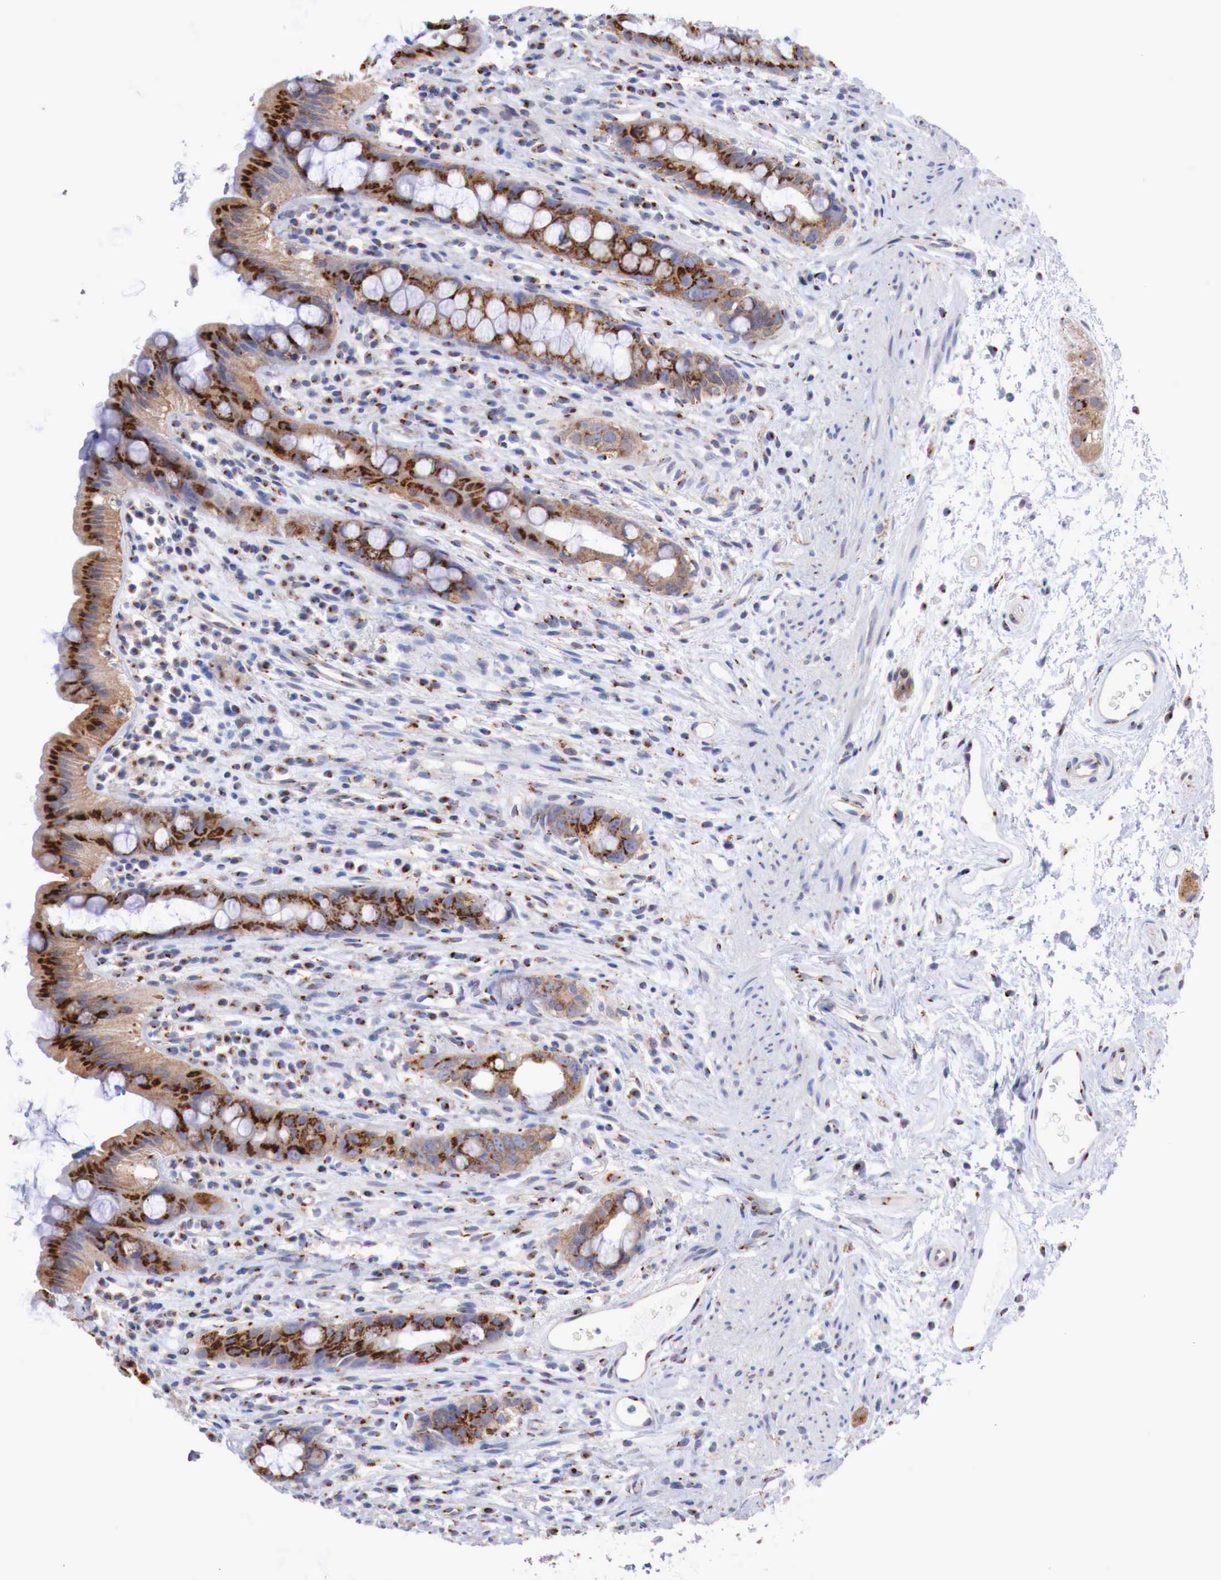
{"staining": {"intensity": "strong", "quantity": ">75%", "location": "cytoplasmic/membranous"}, "tissue": "rectum", "cell_type": "Glandular cells", "image_type": "normal", "snomed": [{"axis": "morphology", "description": "Normal tissue, NOS"}, {"axis": "topography", "description": "Rectum"}], "caption": "A high amount of strong cytoplasmic/membranous positivity is seen in approximately >75% of glandular cells in unremarkable rectum. (DAB IHC, brown staining for protein, blue staining for nuclei).", "gene": "SYAP1", "patient": {"sex": "female", "age": 60}}